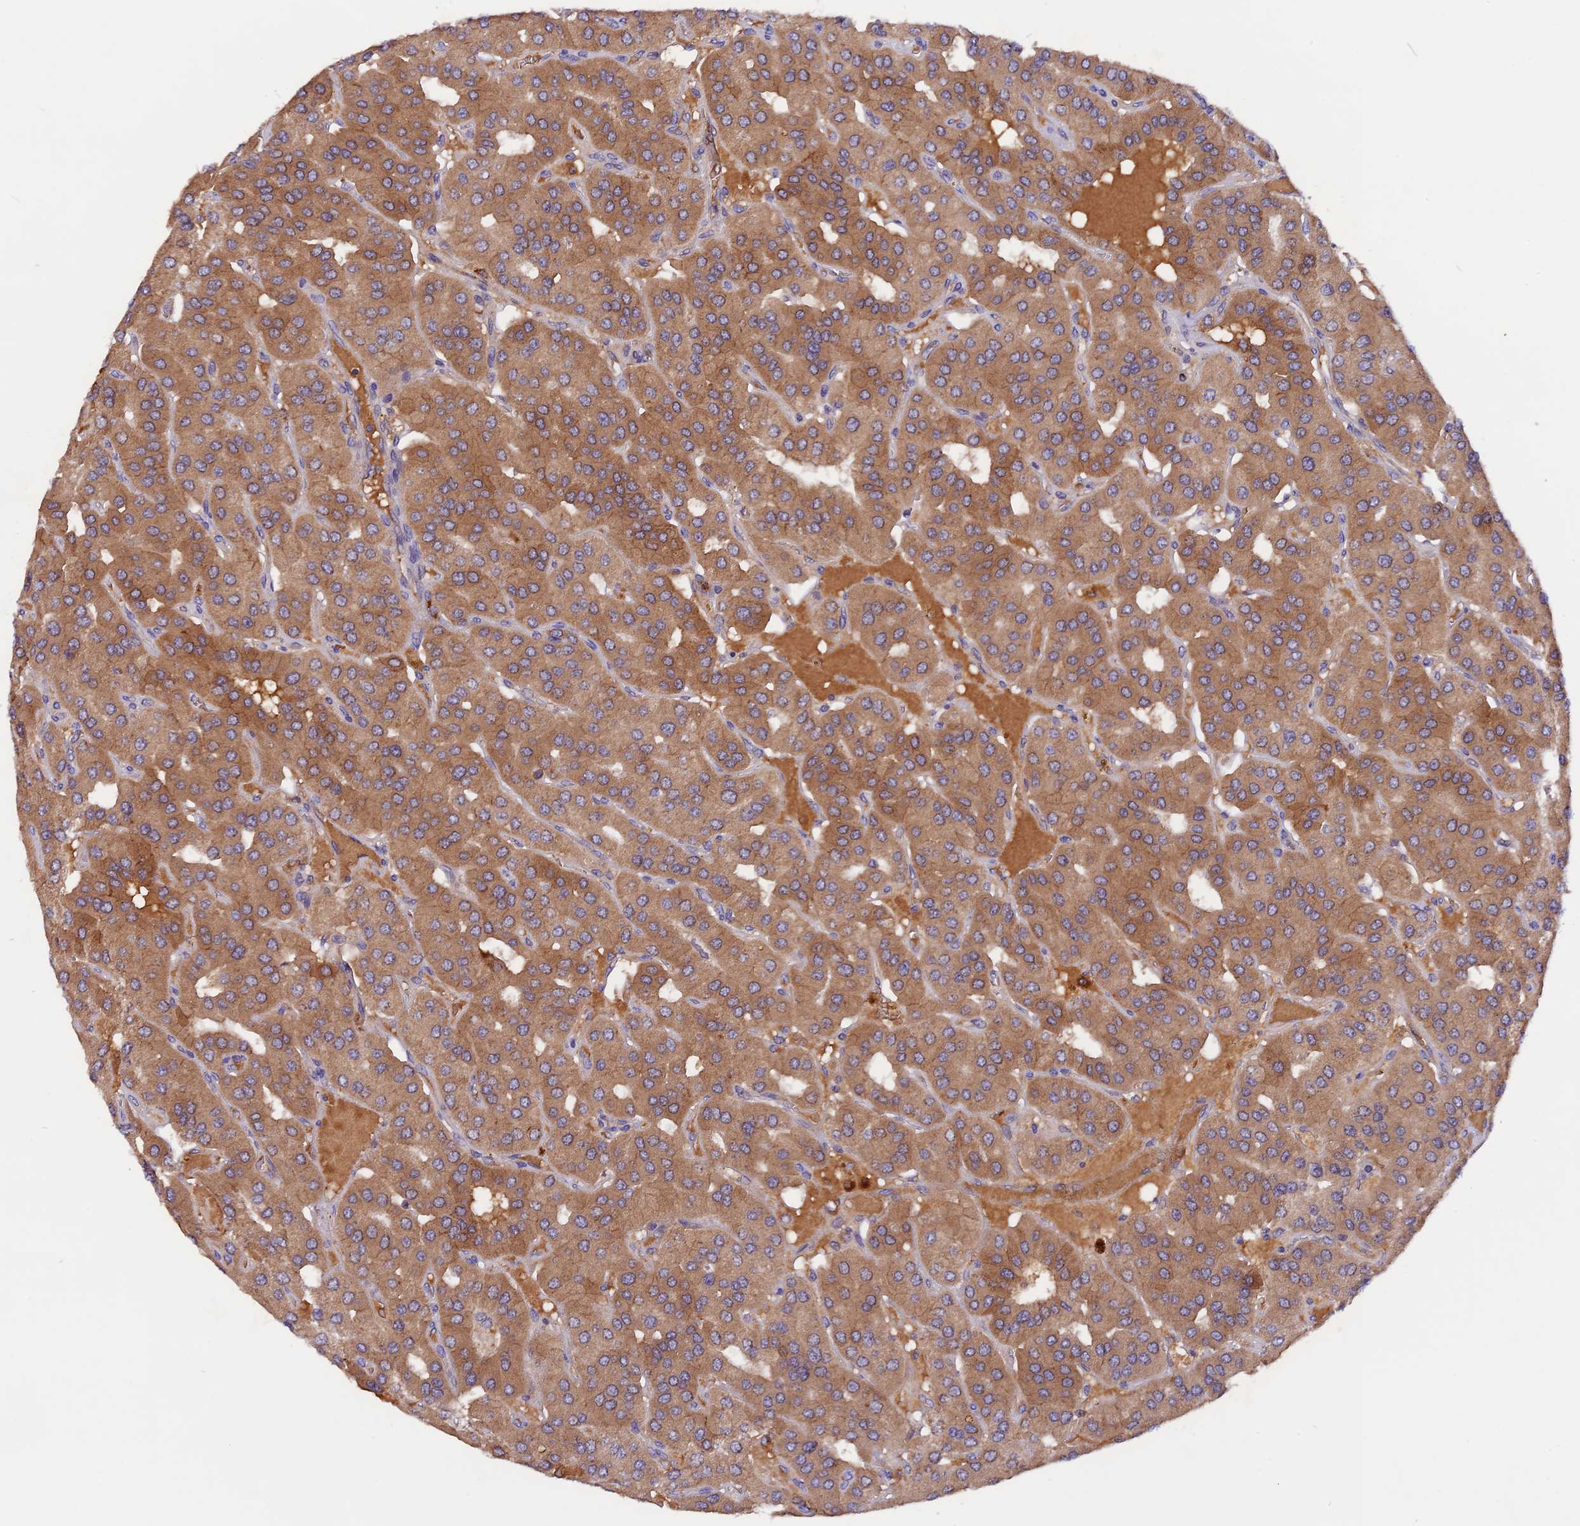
{"staining": {"intensity": "moderate", "quantity": ">75%", "location": "cytoplasmic/membranous"}, "tissue": "parathyroid gland", "cell_type": "Glandular cells", "image_type": "normal", "snomed": [{"axis": "morphology", "description": "Normal tissue, NOS"}, {"axis": "morphology", "description": "Adenoma, NOS"}, {"axis": "topography", "description": "Parathyroid gland"}], "caption": "Immunohistochemistry (IHC) histopathology image of benign parathyroid gland: human parathyroid gland stained using immunohistochemistry (IHC) shows medium levels of moderate protein expression localized specifically in the cytoplasmic/membranous of glandular cells, appearing as a cytoplasmic/membranous brown color.", "gene": "MARK4", "patient": {"sex": "female", "age": 86}}